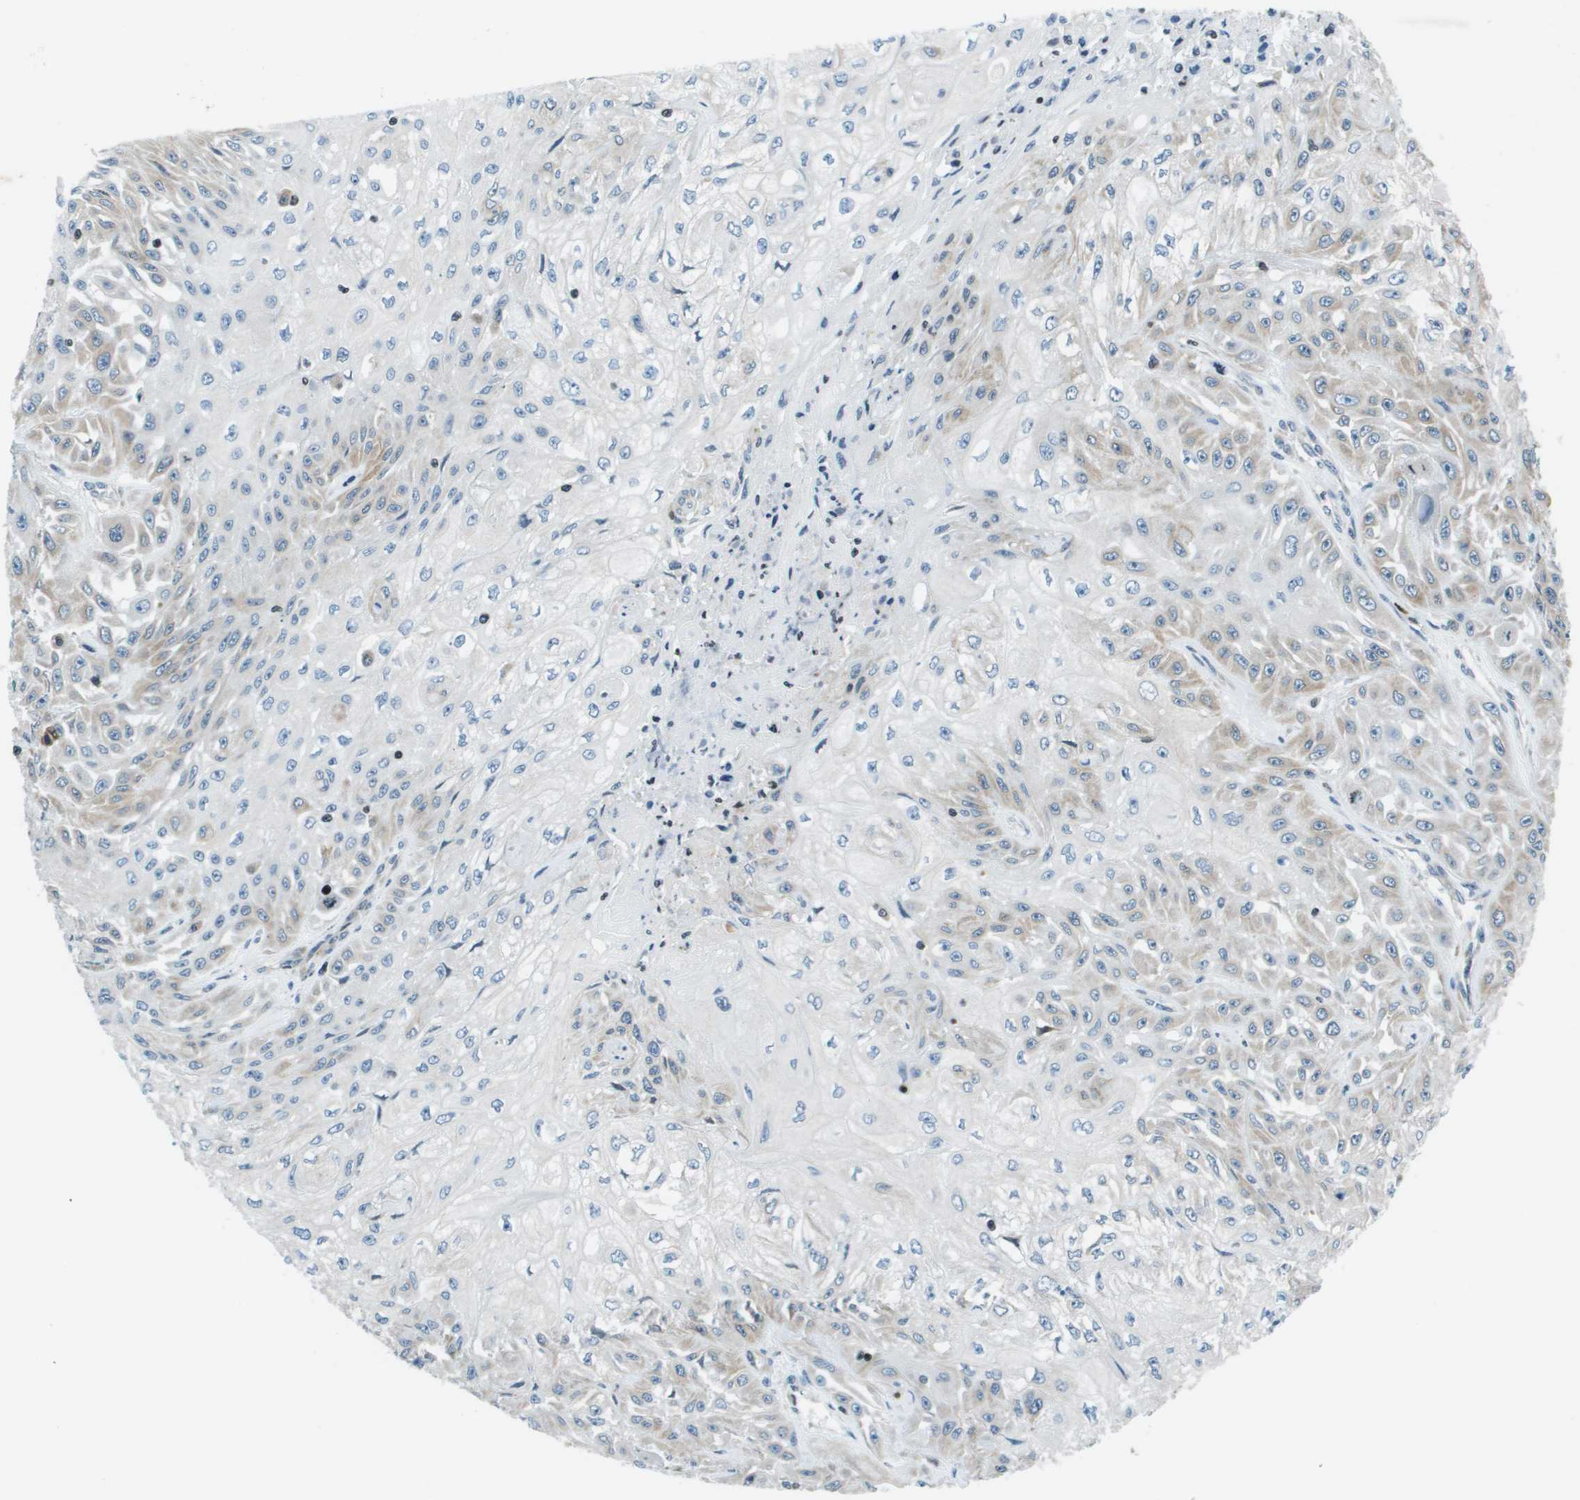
{"staining": {"intensity": "weak", "quantity": "<25%", "location": "cytoplasmic/membranous"}, "tissue": "skin cancer", "cell_type": "Tumor cells", "image_type": "cancer", "snomed": [{"axis": "morphology", "description": "Squamous cell carcinoma, NOS"}, {"axis": "morphology", "description": "Squamous cell carcinoma, metastatic, NOS"}, {"axis": "topography", "description": "Skin"}, {"axis": "topography", "description": "Lymph node"}], "caption": "Skin squamous cell carcinoma was stained to show a protein in brown. There is no significant expression in tumor cells. (Brightfield microscopy of DAB immunohistochemistry at high magnification).", "gene": "ESYT1", "patient": {"sex": "male", "age": 75}}